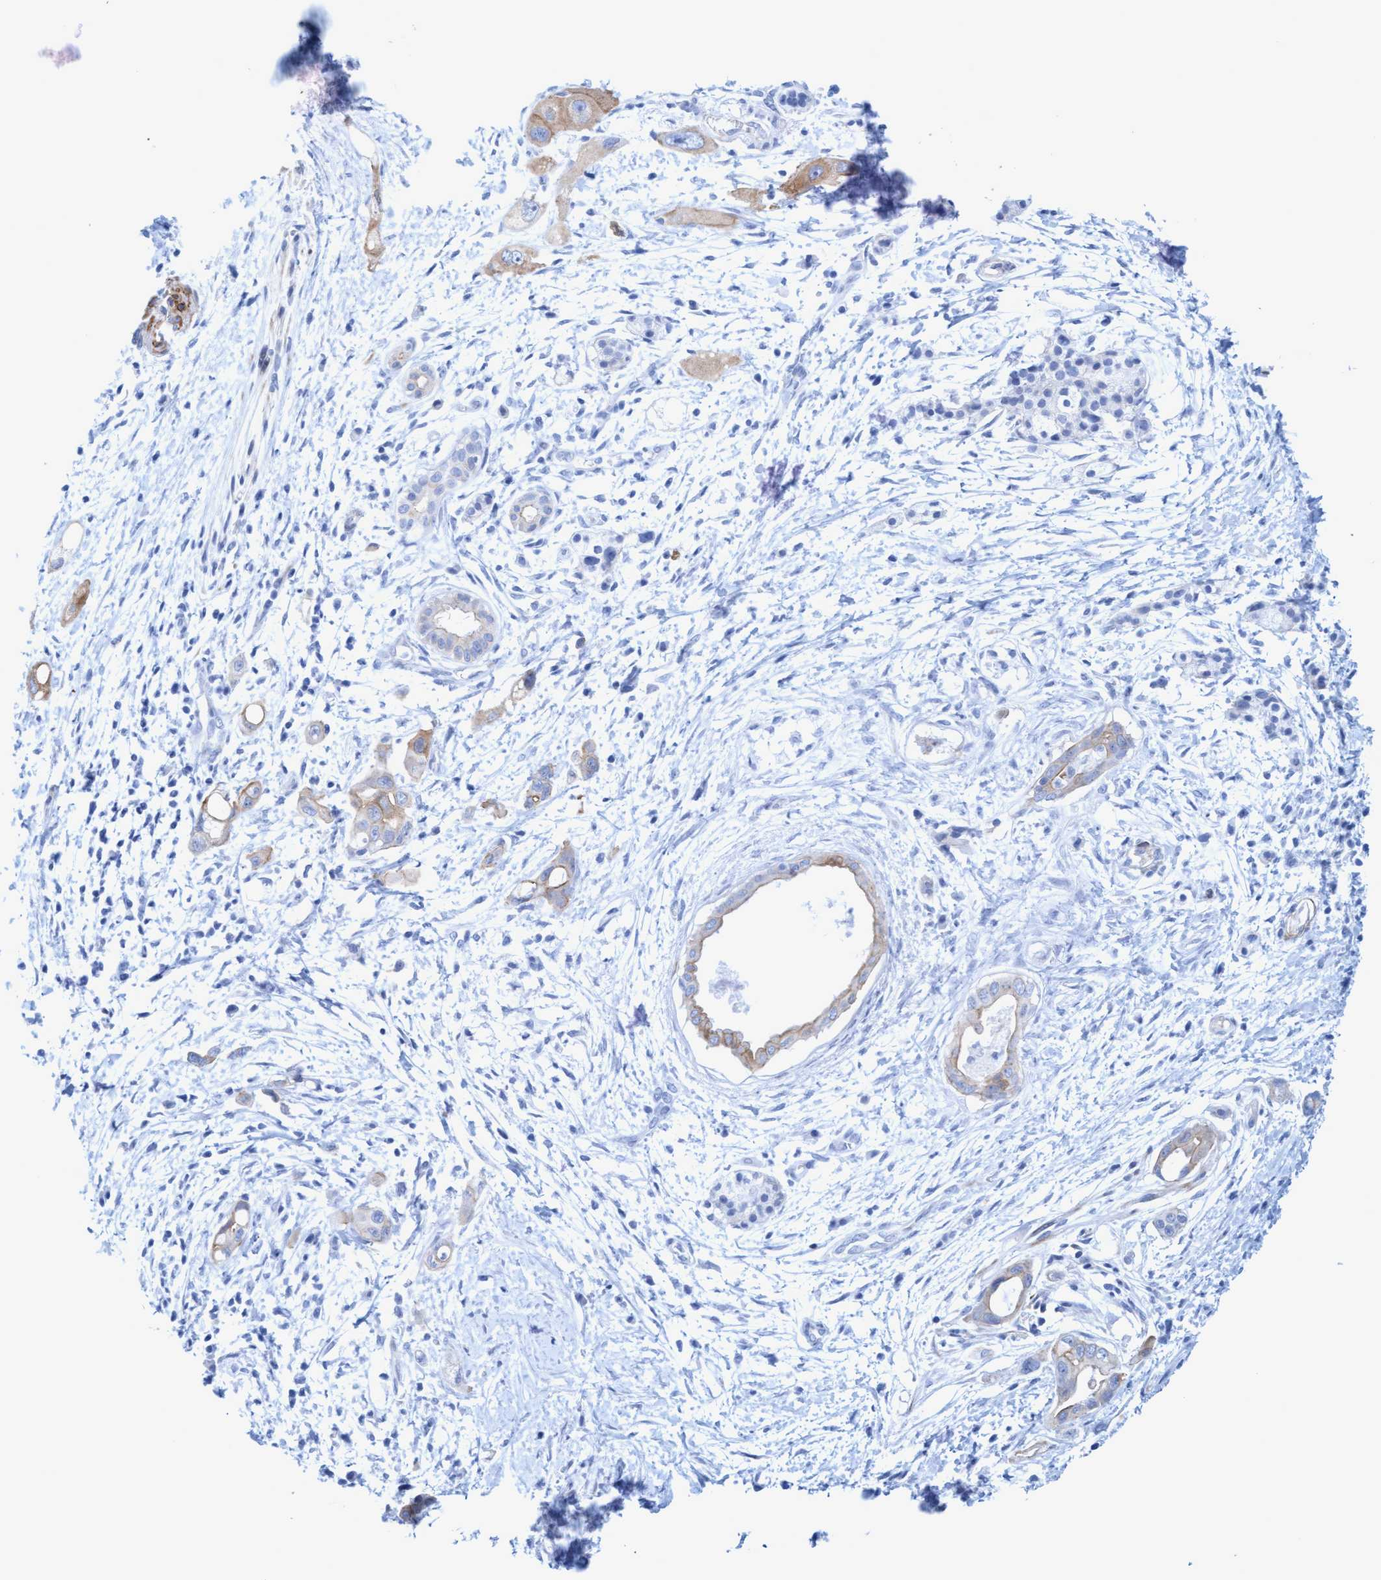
{"staining": {"intensity": "weak", "quantity": "25%-75%", "location": "cytoplasmic/membranous"}, "tissue": "pancreatic cancer", "cell_type": "Tumor cells", "image_type": "cancer", "snomed": [{"axis": "morphology", "description": "Adenocarcinoma, NOS"}, {"axis": "topography", "description": "Pancreas"}], "caption": "Tumor cells demonstrate low levels of weak cytoplasmic/membranous expression in approximately 25%-75% of cells in human pancreatic cancer. (Stains: DAB (3,3'-diaminobenzidine) in brown, nuclei in blue, Microscopy: brightfield microscopy at high magnification).", "gene": "MTFR1", "patient": {"sex": "male", "age": 59}}